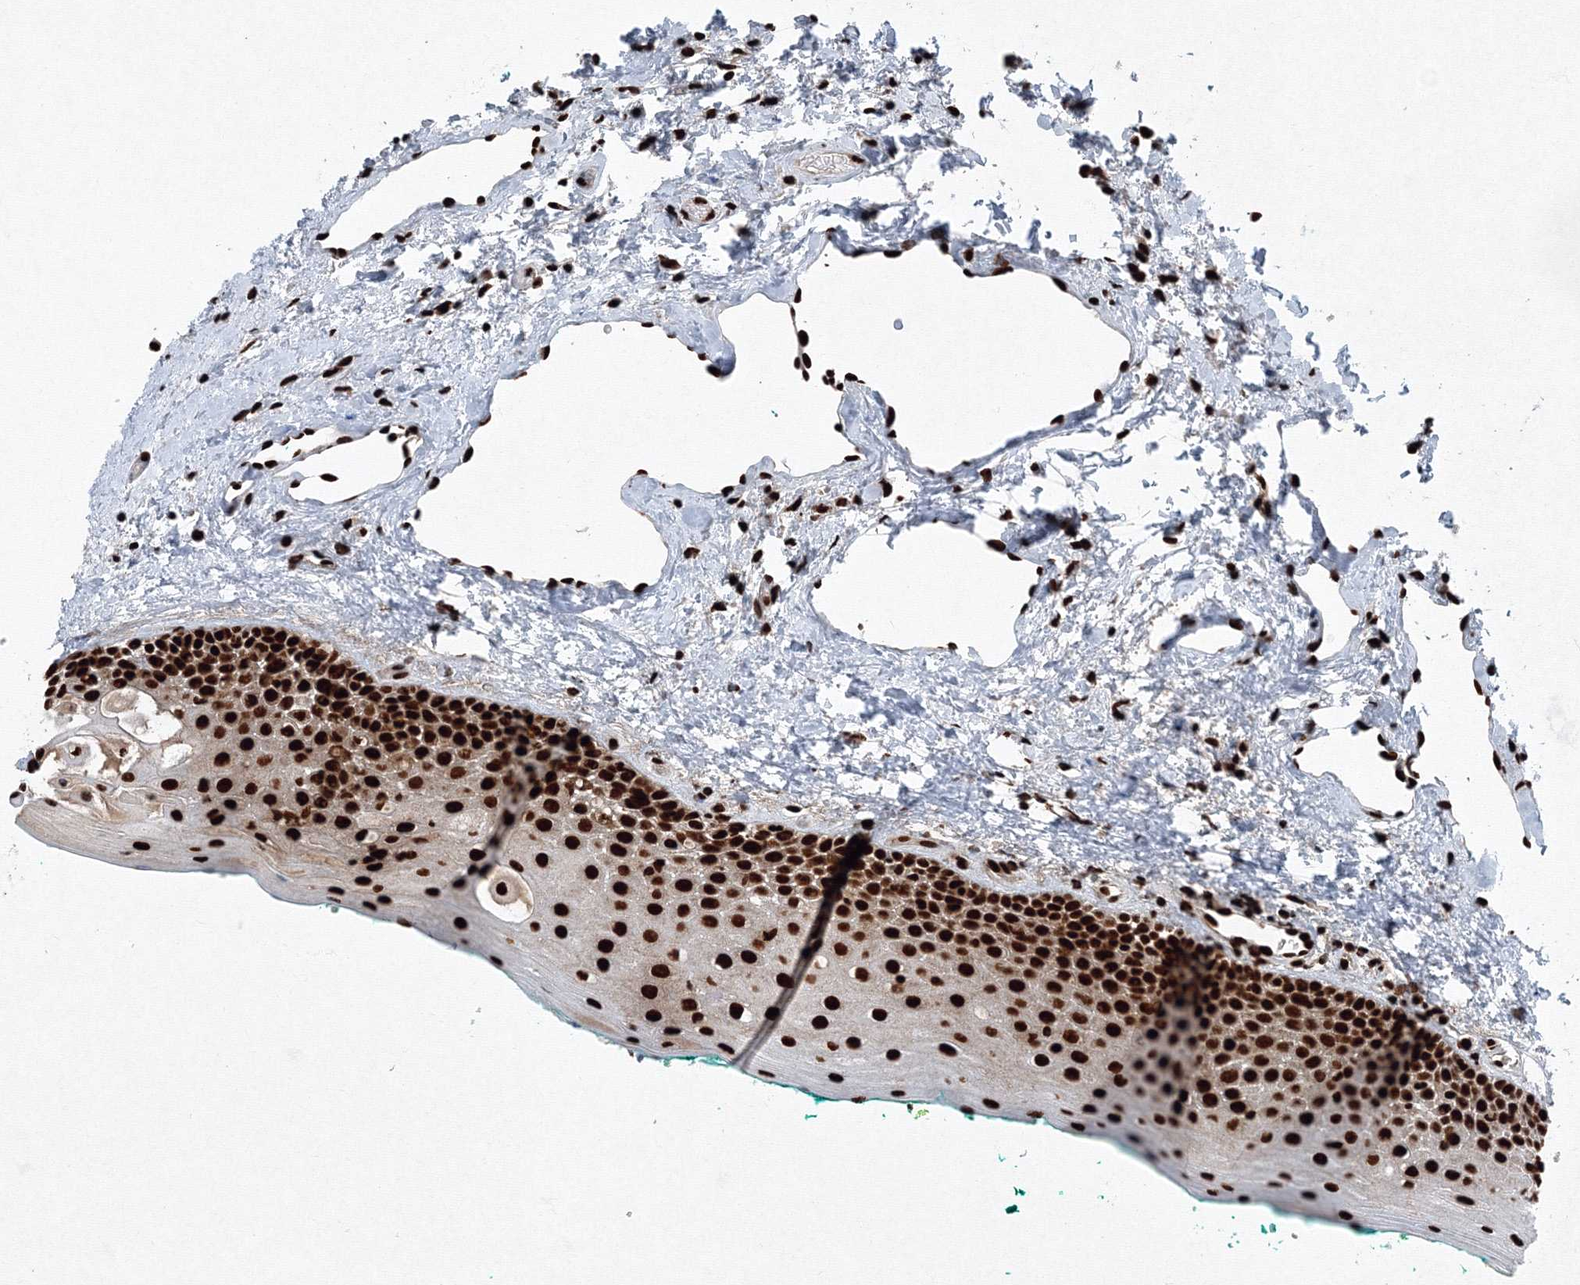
{"staining": {"intensity": "strong", "quantity": ">75%", "location": "nuclear"}, "tissue": "oral mucosa", "cell_type": "Squamous epithelial cells", "image_type": "normal", "snomed": [{"axis": "morphology", "description": "Normal tissue, NOS"}, {"axis": "topography", "description": "Oral tissue"}], "caption": "Brown immunohistochemical staining in unremarkable human oral mucosa exhibits strong nuclear expression in about >75% of squamous epithelial cells.", "gene": "SNRPC", "patient": {"sex": "female", "age": 70}}